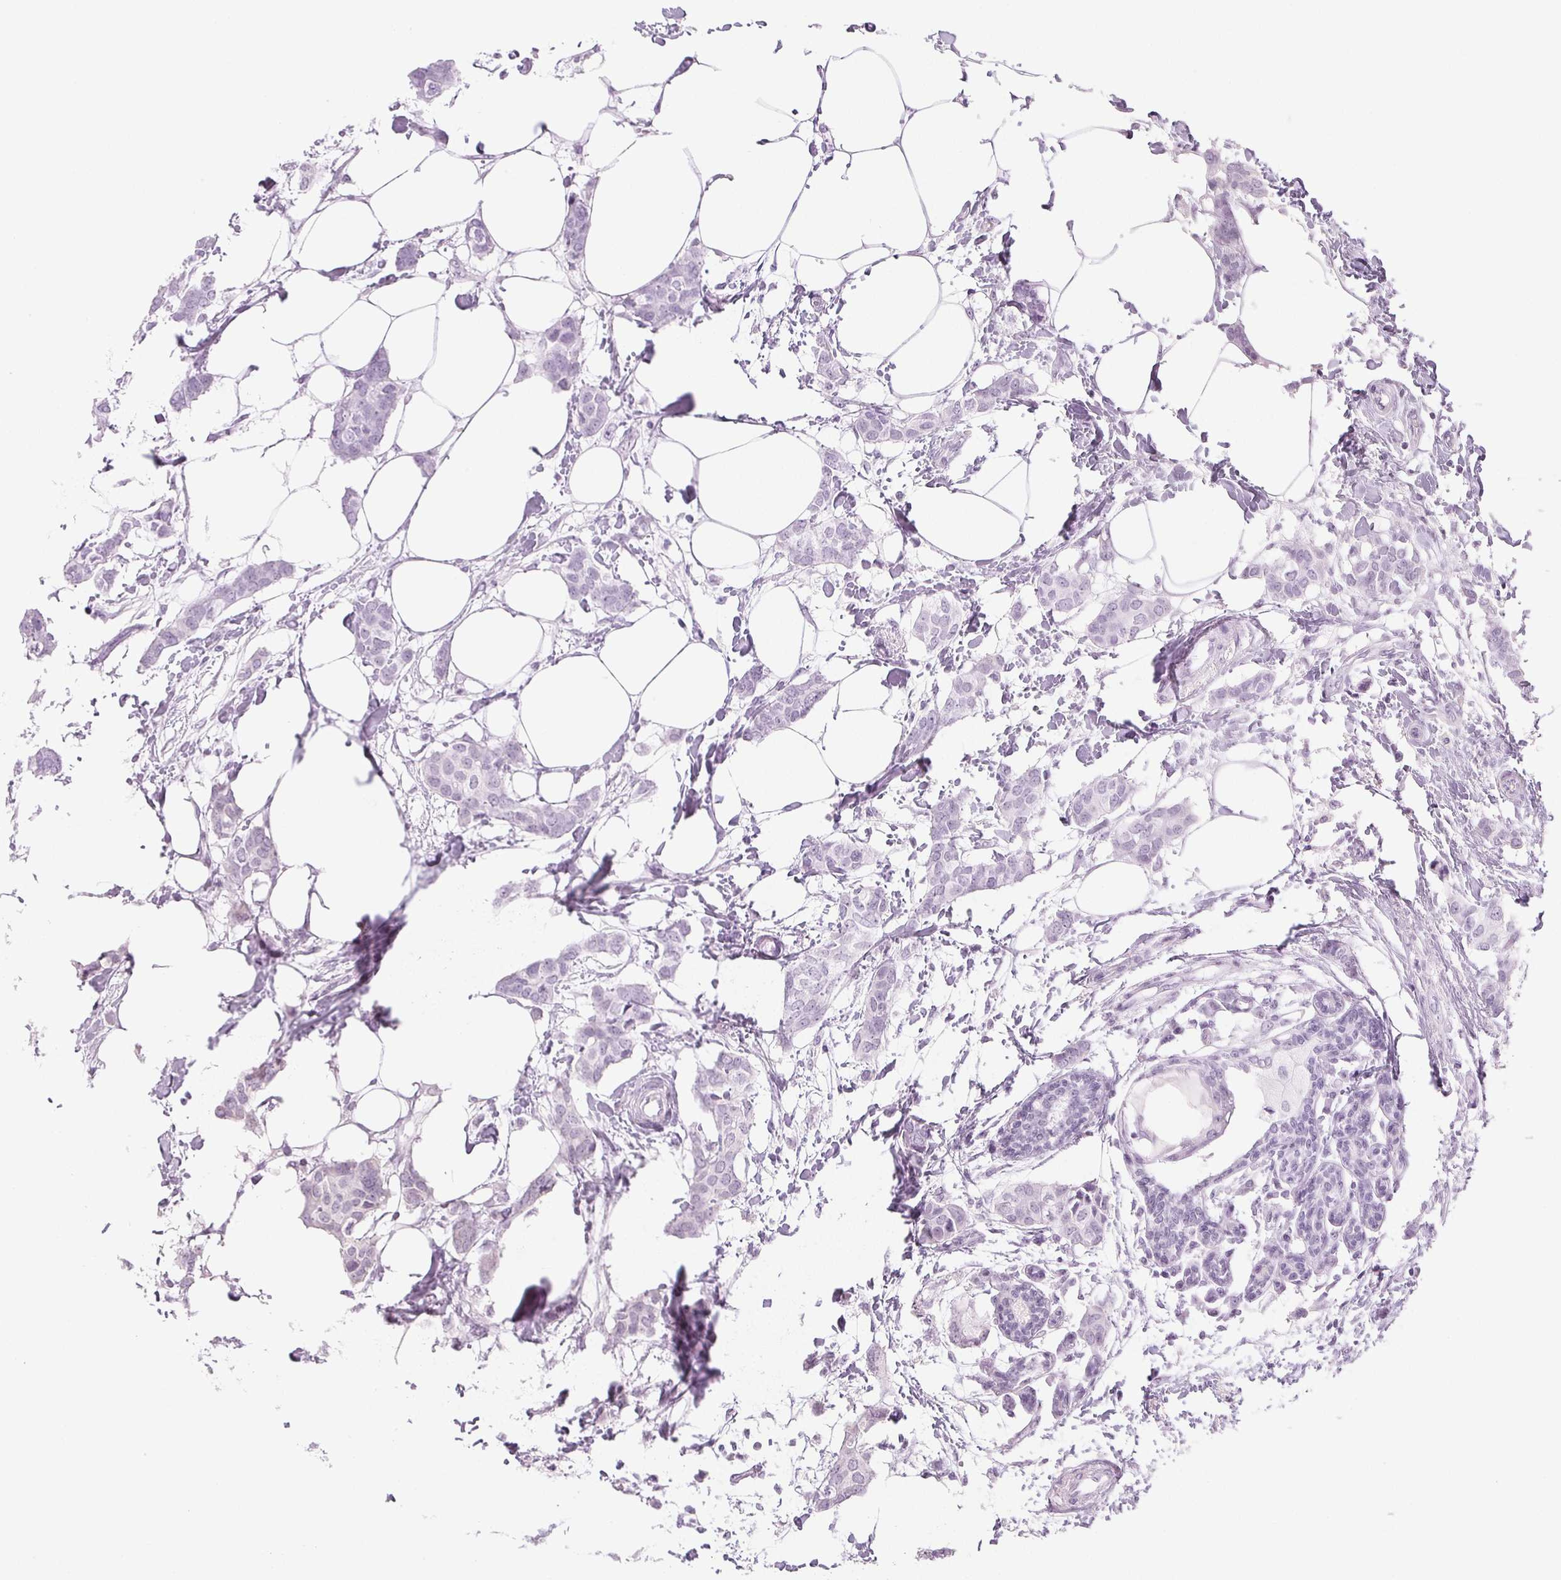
{"staining": {"intensity": "negative", "quantity": "none", "location": "none"}, "tissue": "breast cancer", "cell_type": "Tumor cells", "image_type": "cancer", "snomed": [{"axis": "morphology", "description": "Duct carcinoma"}, {"axis": "topography", "description": "Breast"}], "caption": "Micrograph shows no protein expression in tumor cells of breast cancer (infiltrating ductal carcinoma) tissue.", "gene": "EHHADH", "patient": {"sex": "female", "age": 62}}